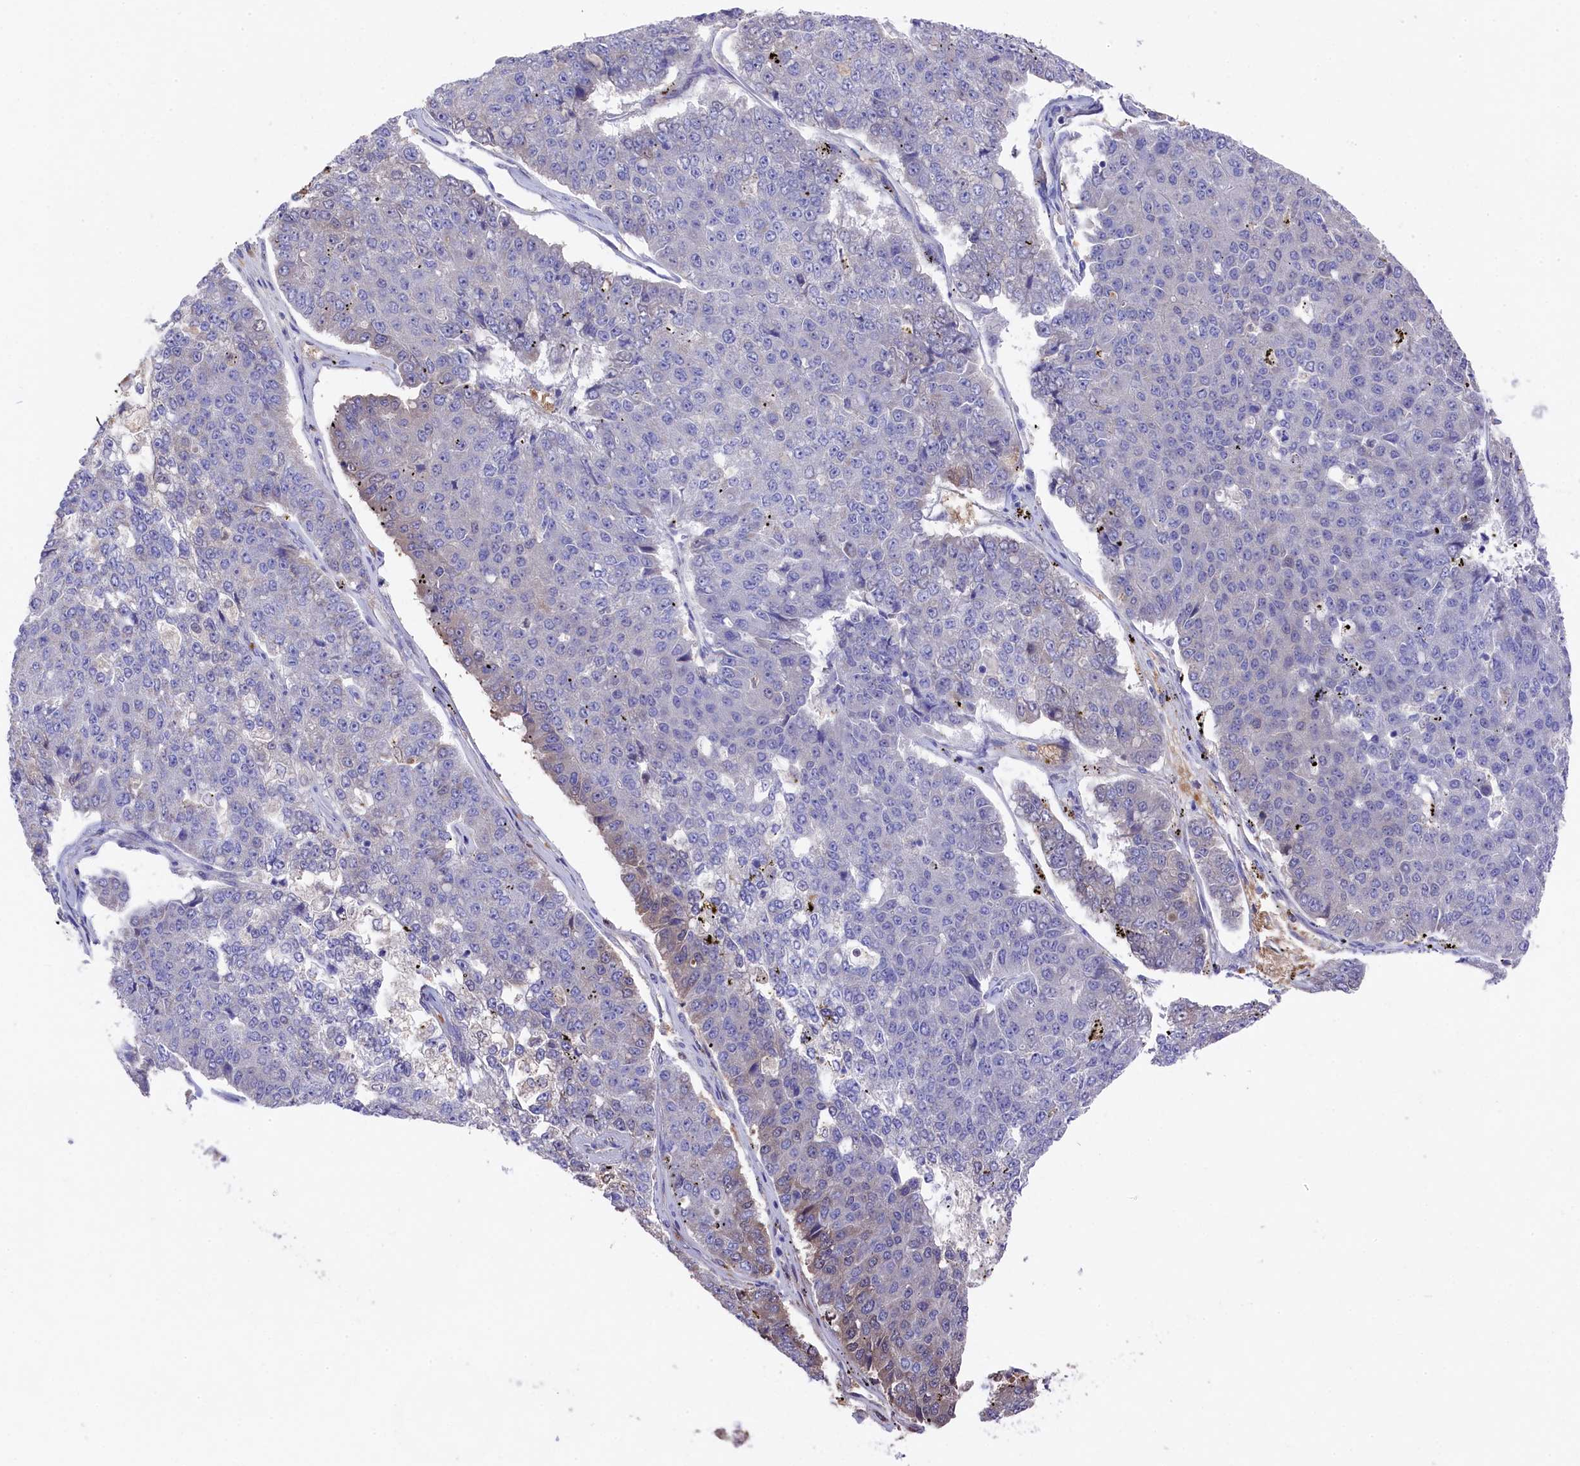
{"staining": {"intensity": "negative", "quantity": "none", "location": "none"}, "tissue": "pancreatic cancer", "cell_type": "Tumor cells", "image_type": "cancer", "snomed": [{"axis": "morphology", "description": "Adenocarcinoma, NOS"}, {"axis": "topography", "description": "Pancreas"}], "caption": "Immunohistochemistry photomicrograph of neoplastic tissue: human pancreatic adenocarcinoma stained with DAB shows no significant protein staining in tumor cells. (DAB immunohistochemistry, high magnification).", "gene": "LHFPL4", "patient": {"sex": "male", "age": 50}}